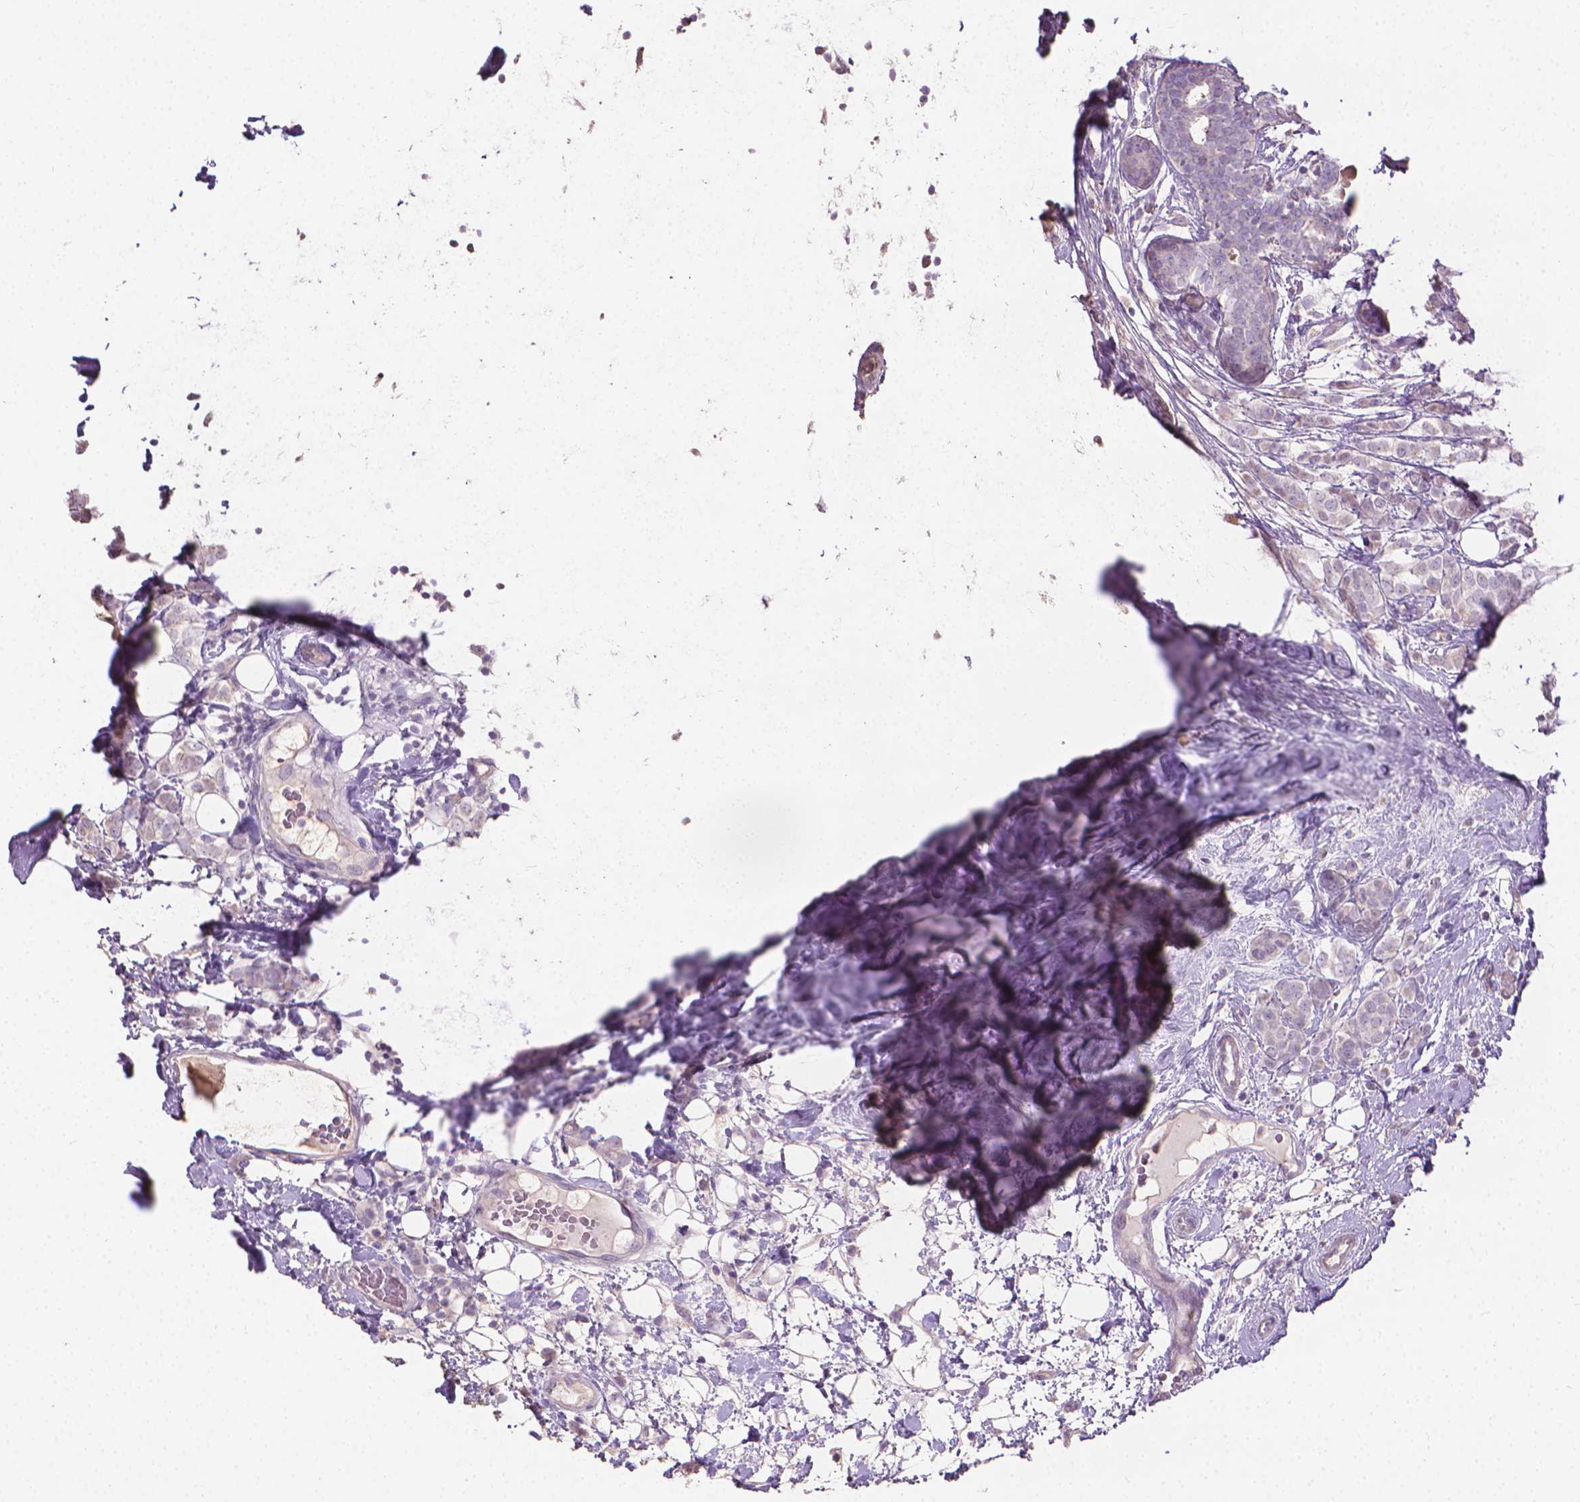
{"staining": {"intensity": "negative", "quantity": "none", "location": "none"}, "tissue": "breast cancer", "cell_type": "Tumor cells", "image_type": "cancer", "snomed": [{"axis": "morphology", "description": "Lobular carcinoma"}, {"axis": "topography", "description": "Breast"}], "caption": "DAB (3,3'-diaminobenzidine) immunohistochemical staining of human breast cancer (lobular carcinoma) shows no significant staining in tumor cells.", "gene": "CABCOCO1", "patient": {"sex": "female", "age": 49}}